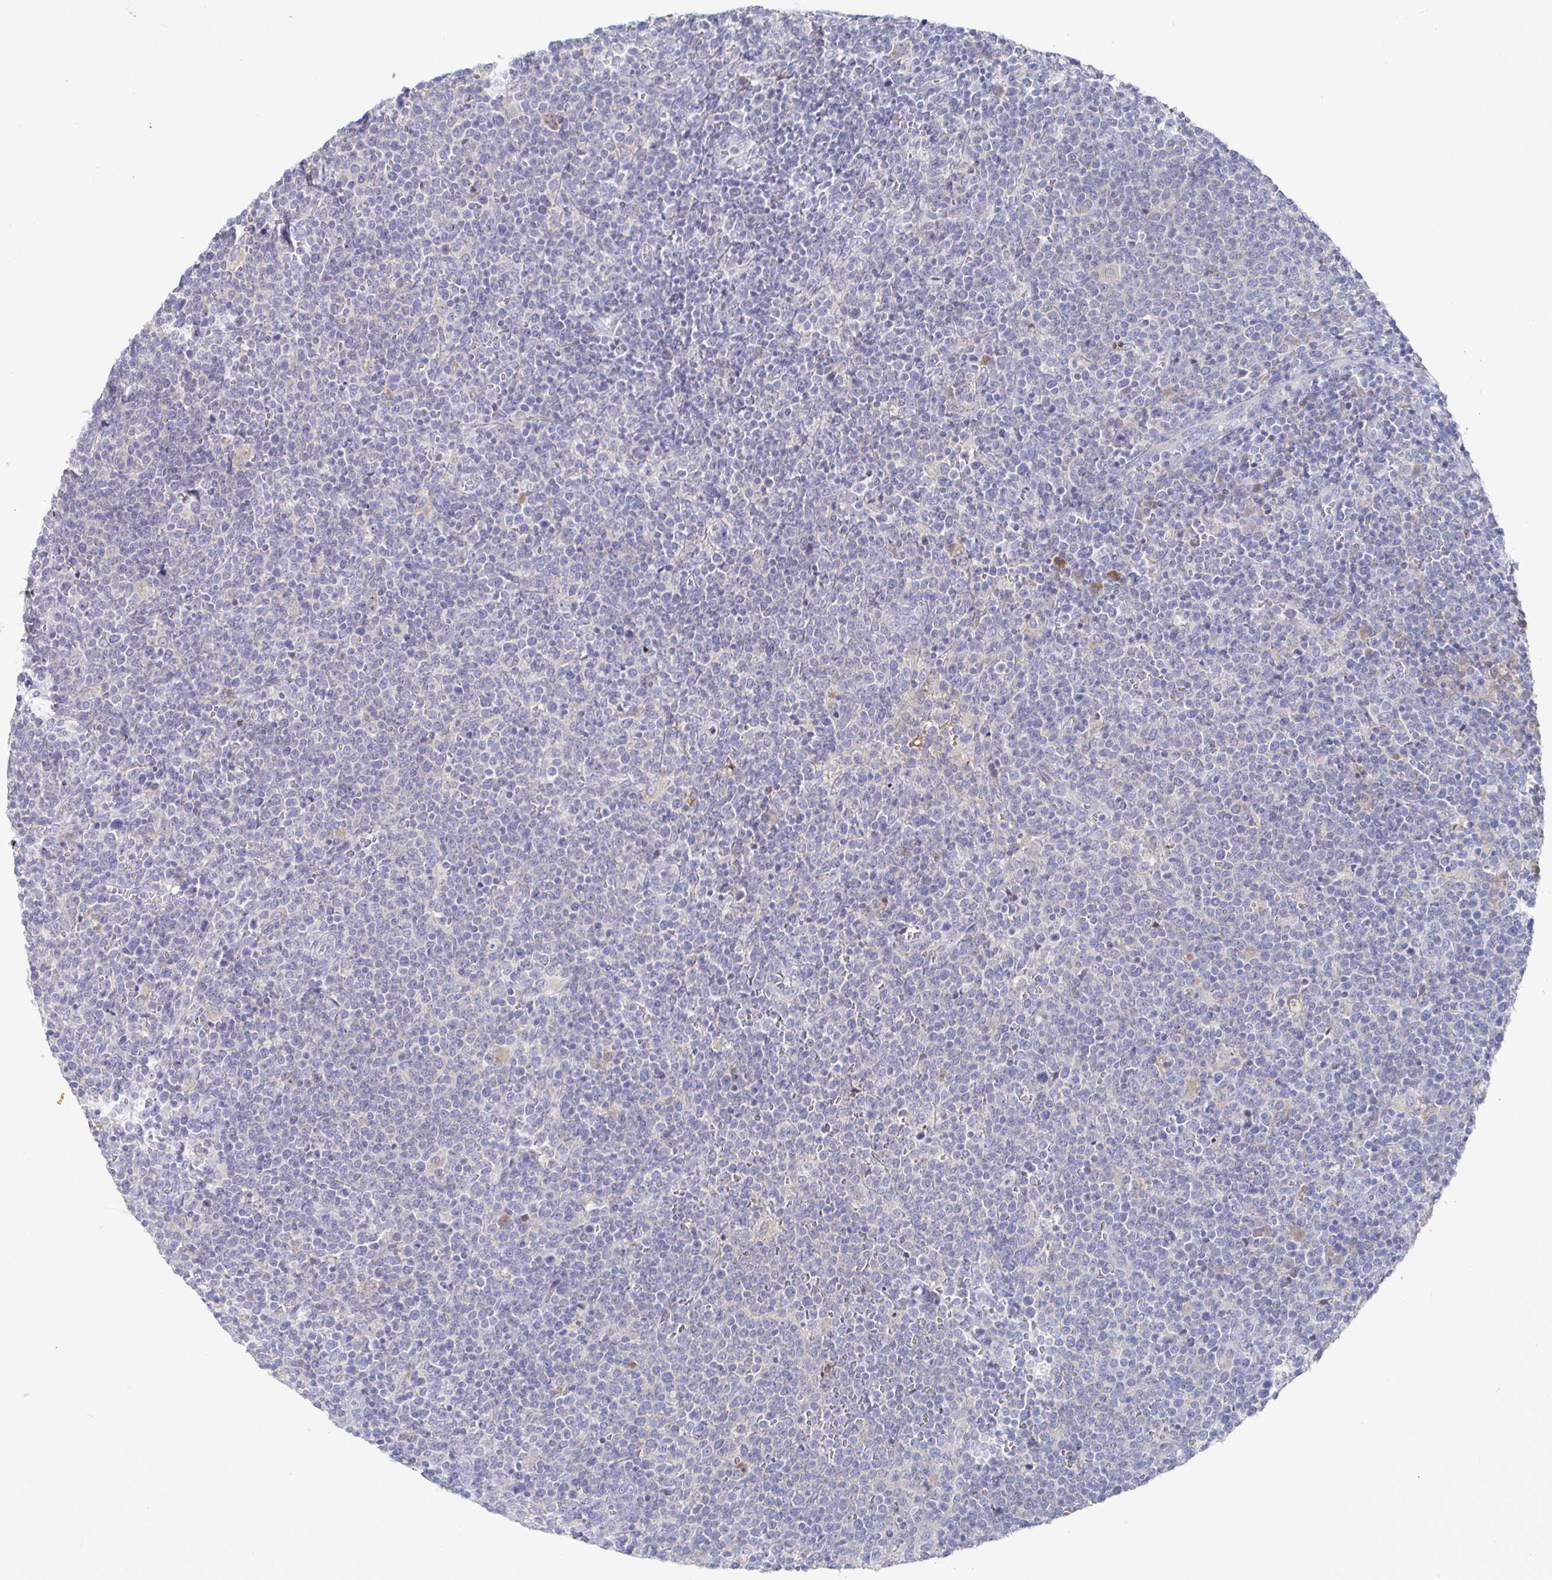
{"staining": {"intensity": "negative", "quantity": "none", "location": "none"}, "tissue": "lymphoma", "cell_type": "Tumor cells", "image_type": "cancer", "snomed": [{"axis": "morphology", "description": "Malignant lymphoma, non-Hodgkin's type, High grade"}, {"axis": "topography", "description": "Lymph node"}], "caption": "A high-resolution image shows IHC staining of lymphoma, which shows no significant expression in tumor cells.", "gene": "GPR148", "patient": {"sex": "male", "age": 61}}